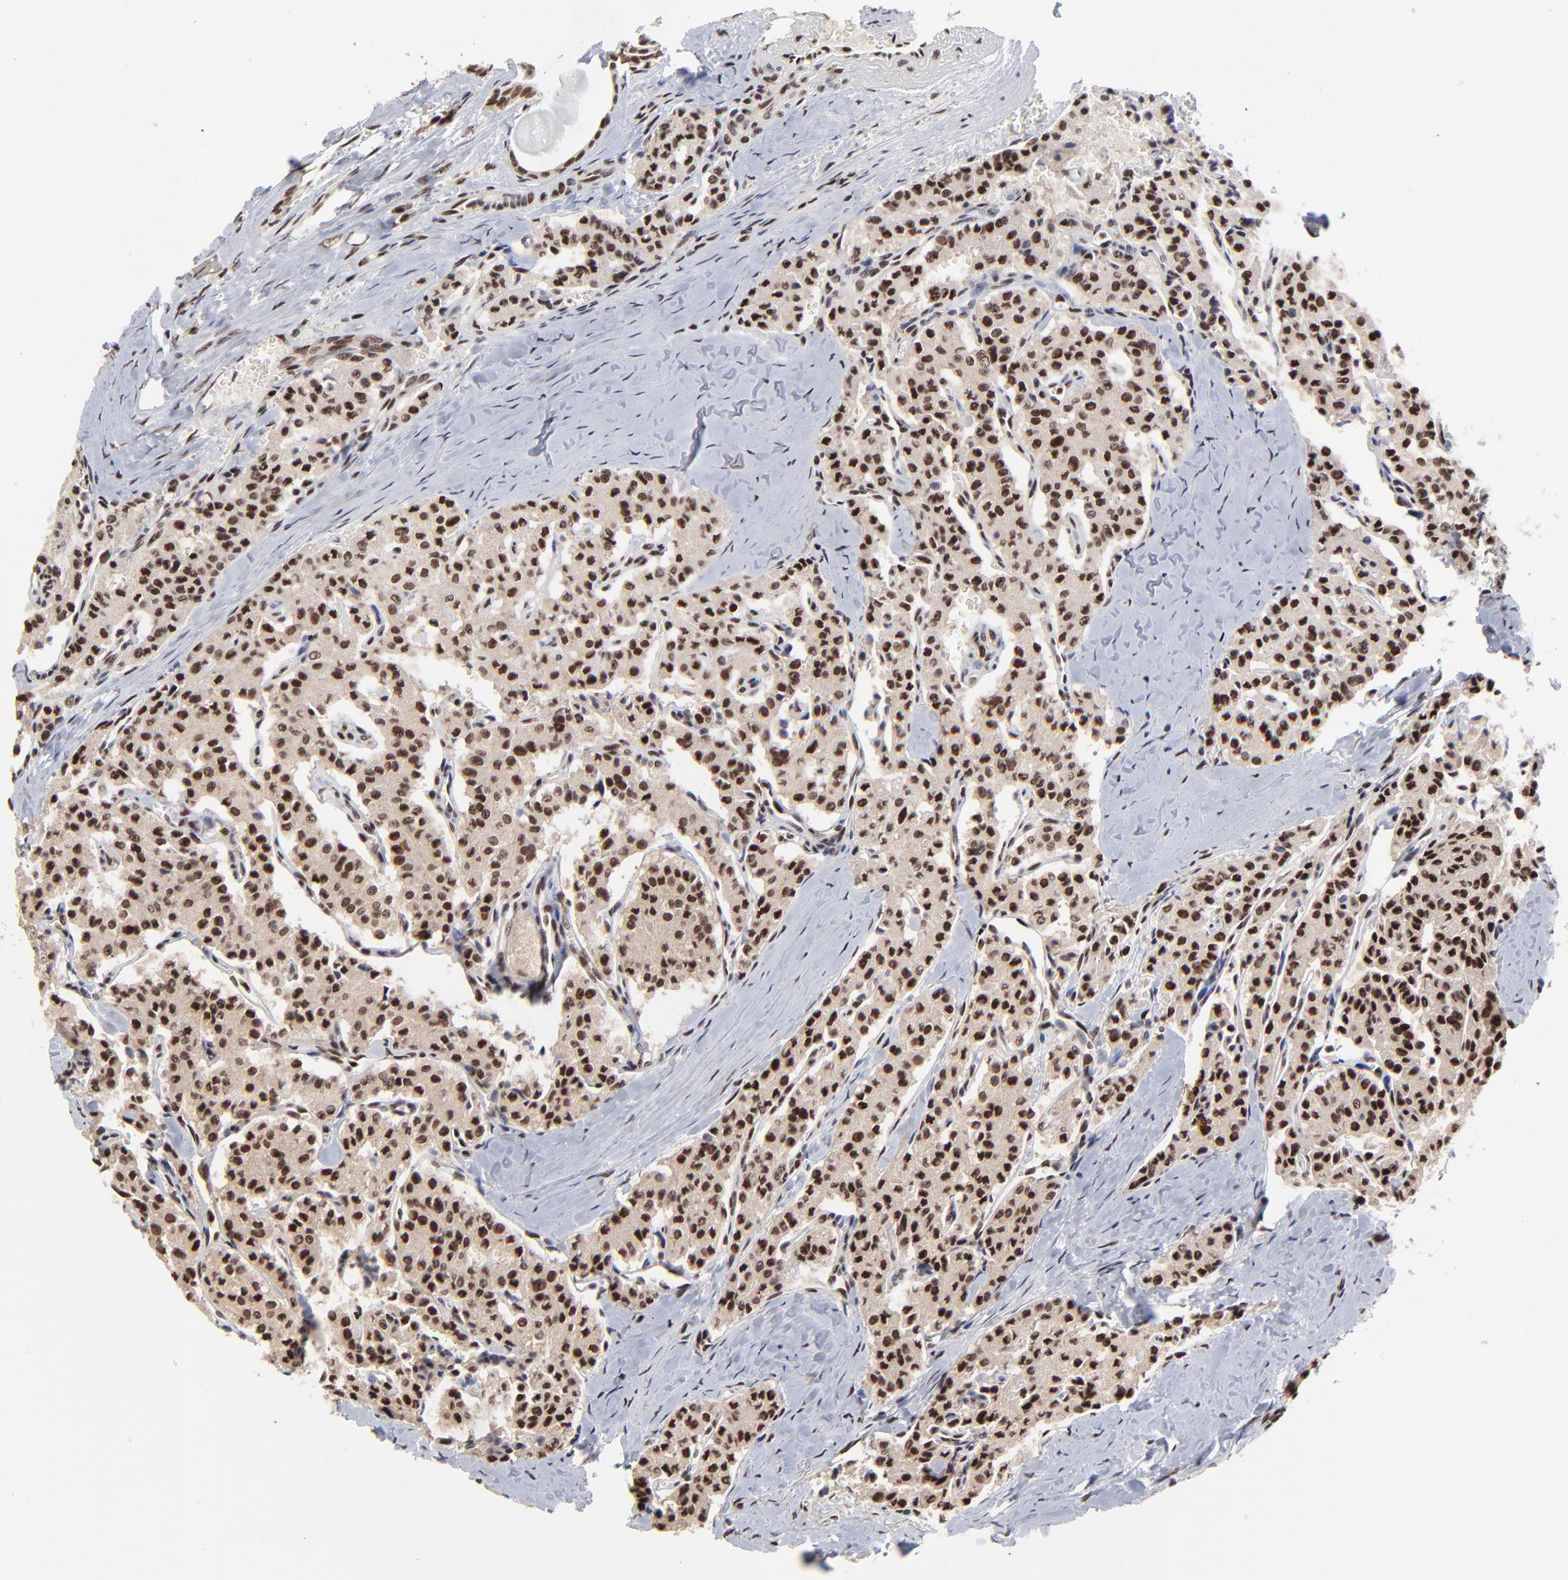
{"staining": {"intensity": "strong", "quantity": ">75%", "location": "nuclear"}, "tissue": "carcinoid", "cell_type": "Tumor cells", "image_type": "cancer", "snomed": [{"axis": "morphology", "description": "Carcinoid, malignant, NOS"}, {"axis": "topography", "description": "Bronchus"}], "caption": "This is a micrograph of immunohistochemistry staining of carcinoid, which shows strong expression in the nuclear of tumor cells.", "gene": "RBM22", "patient": {"sex": "male", "age": 55}}